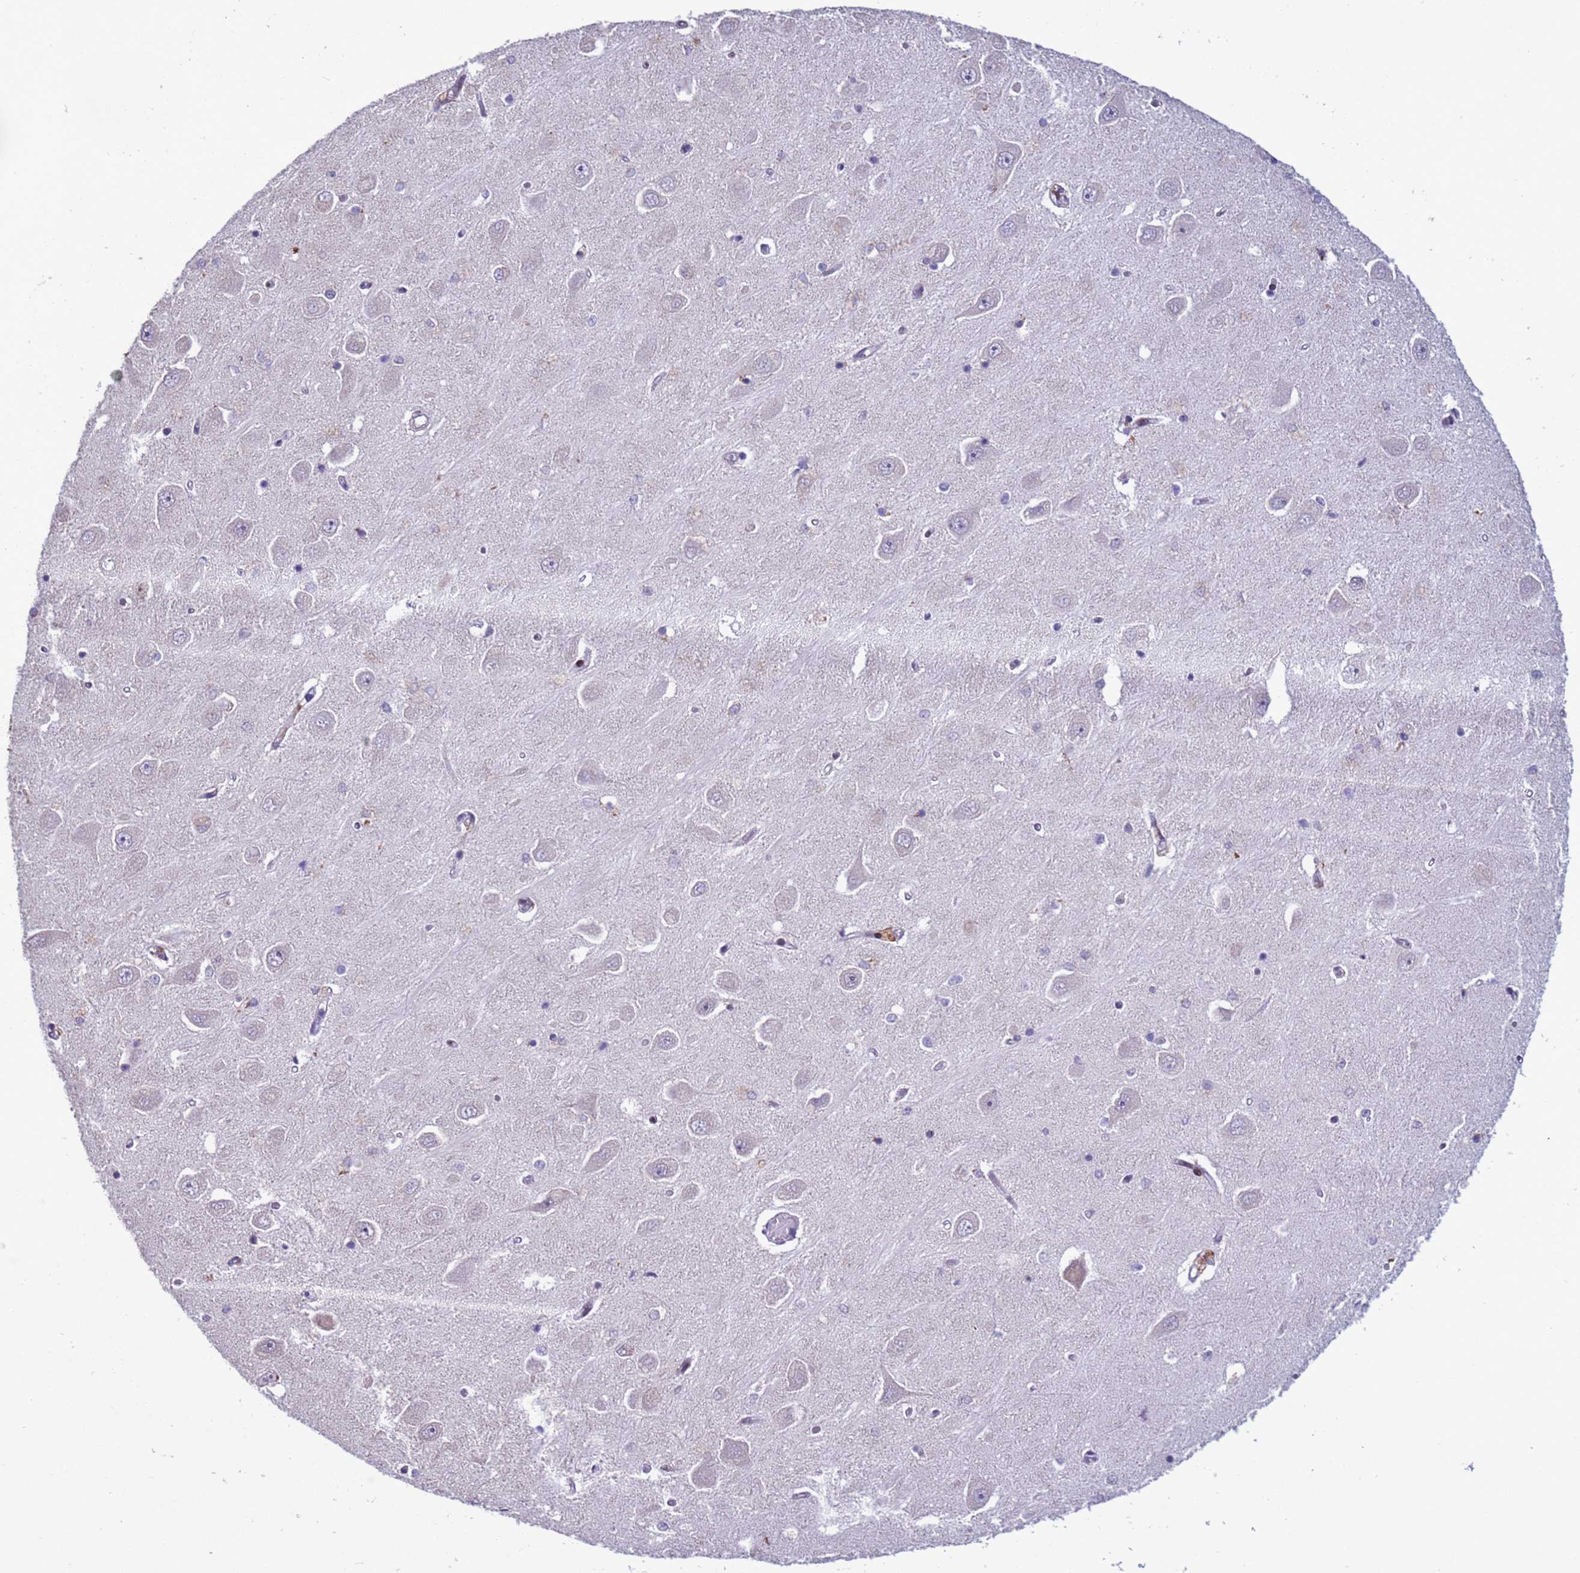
{"staining": {"intensity": "negative", "quantity": "none", "location": "none"}, "tissue": "hippocampus", "cell_type": "Glial cells", "image_type": "normal", "snomed": [{"axis": "morphology", "description": "Normal tissue, NOS"}, {"axis": "topography", "description": "Hippocampus"}], "caption": "Immunohistochemistry of benign human hippocampus exhibits no positivity in glial cells.", "gene": "HGH1", "patient": {"sex": "male", "age": 45}}